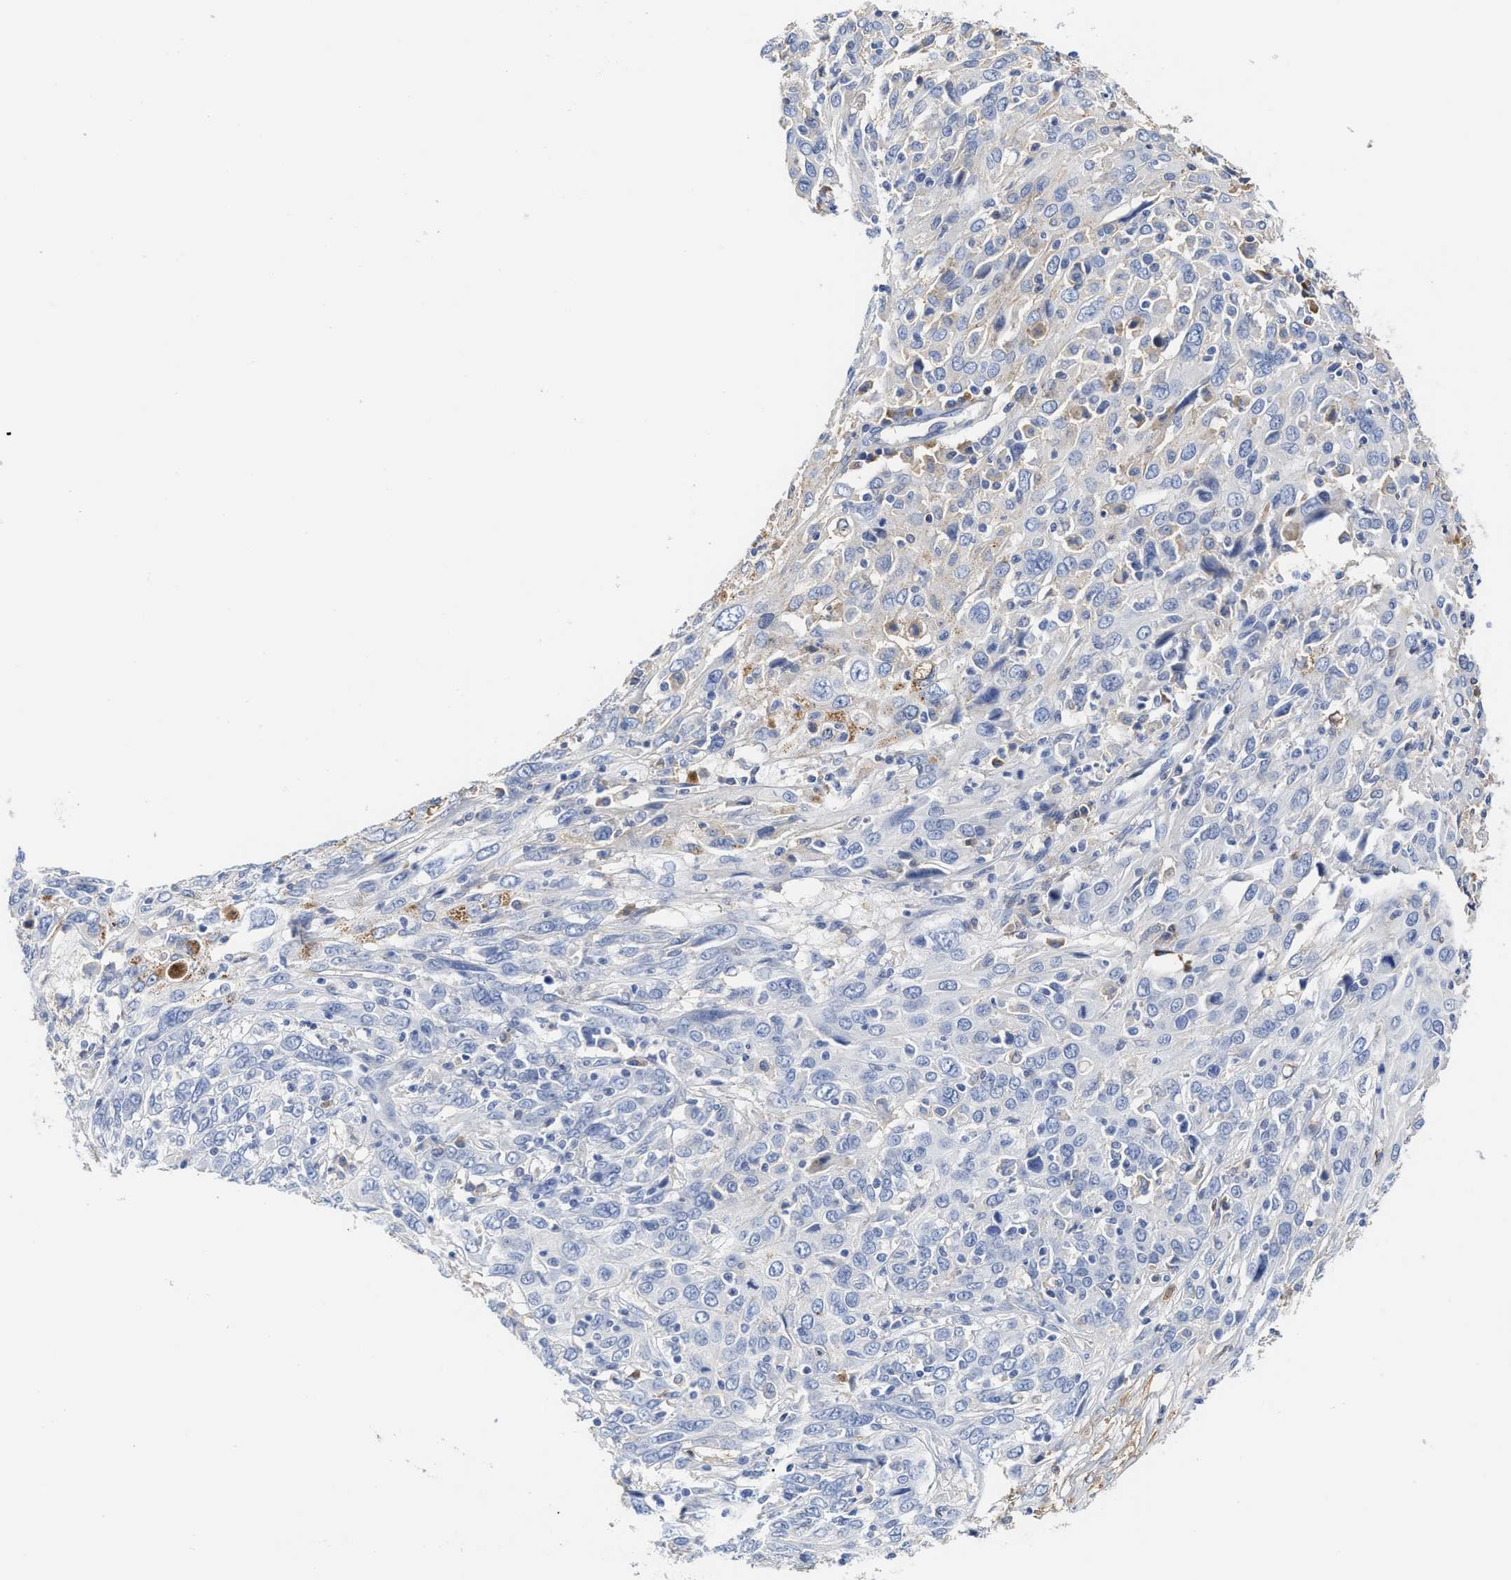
{"staining": {"intensity": "negative", "quantity": "none", "location": "none"}, "tissue": "cervical cancer", "cell_type": "Tumor cells", "image_type": "cancer", "snomed": [{"axis": "morphology", "description": "Squamous cell carcinoma, NOS"}, {"axis": "topography", "description": "Cervix"}], "caption": "Image shows no protein expression in tumor cells of squamous cell carcinoma (cervical) tissue. The staining was performed using DAB (3,3'-diaminobenzidine) to visualize the protein expression in brown, while the nuclei were stained in blue with hematoxylin (Magnification: 20x).", "gene": "C2", "patient": {"sex": "female", "age": 46}}